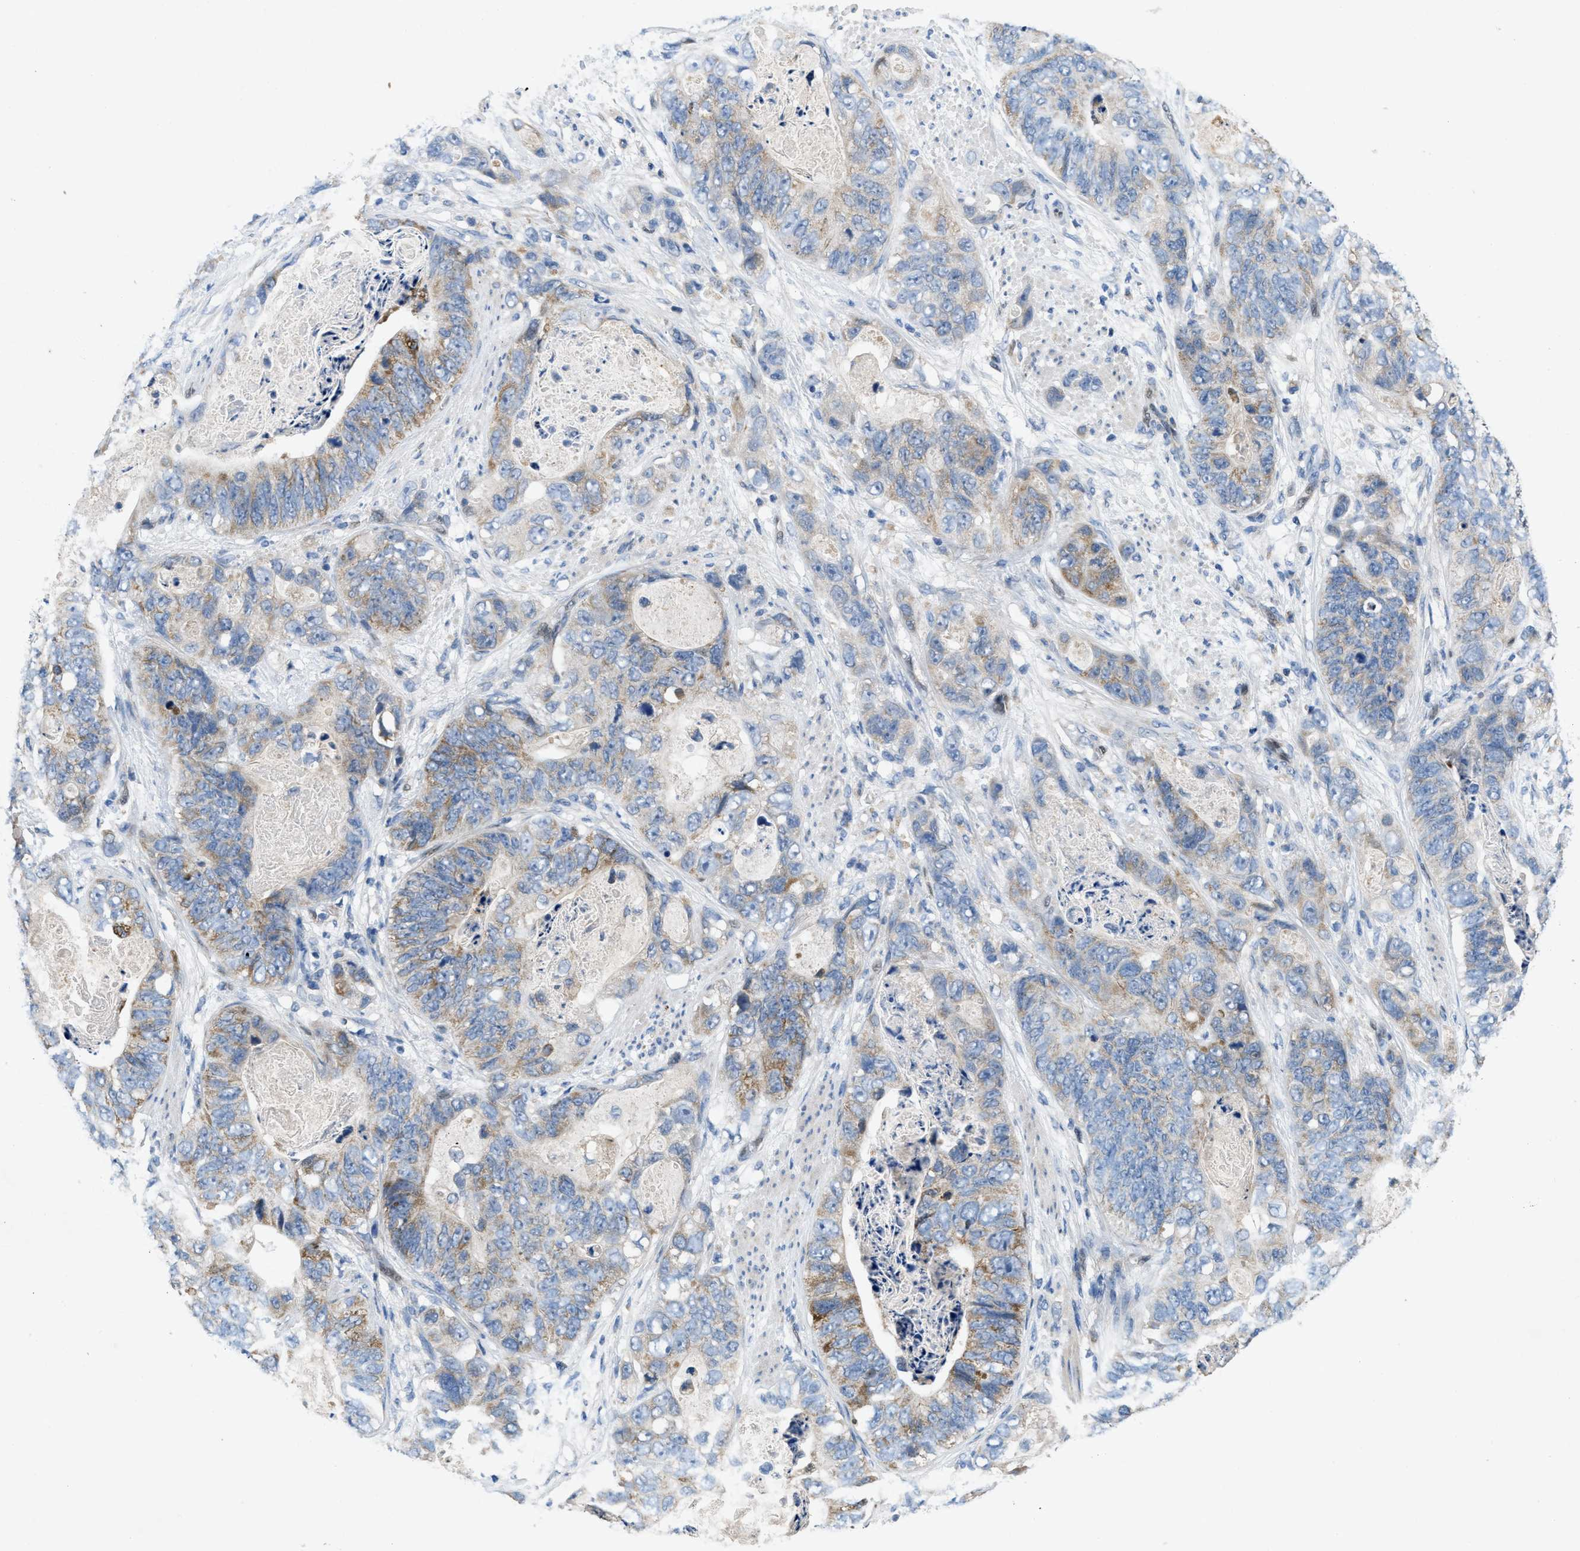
{"staining": {"intensity": "moderate", "quantity": "<25%", "location": "cytoplasmic/membranous"}, "tissue": "stomach cancer", "cell_type": "Tumor cells", "image_type": "cancer", "snomed": [{"axis": "morphology", "description": "Adenocarcinoma, NOS"}, {"axis": "topography", "description": "Stomach"}], "caption": "Protein staining by IHC demonstrates moderate cytoplasmic/membranous staining in approximately <25% of tumor cells in adenocarcinoma (stomach).", "gene": "PNKD", "patient": {"sex": "female", "age": 89}}